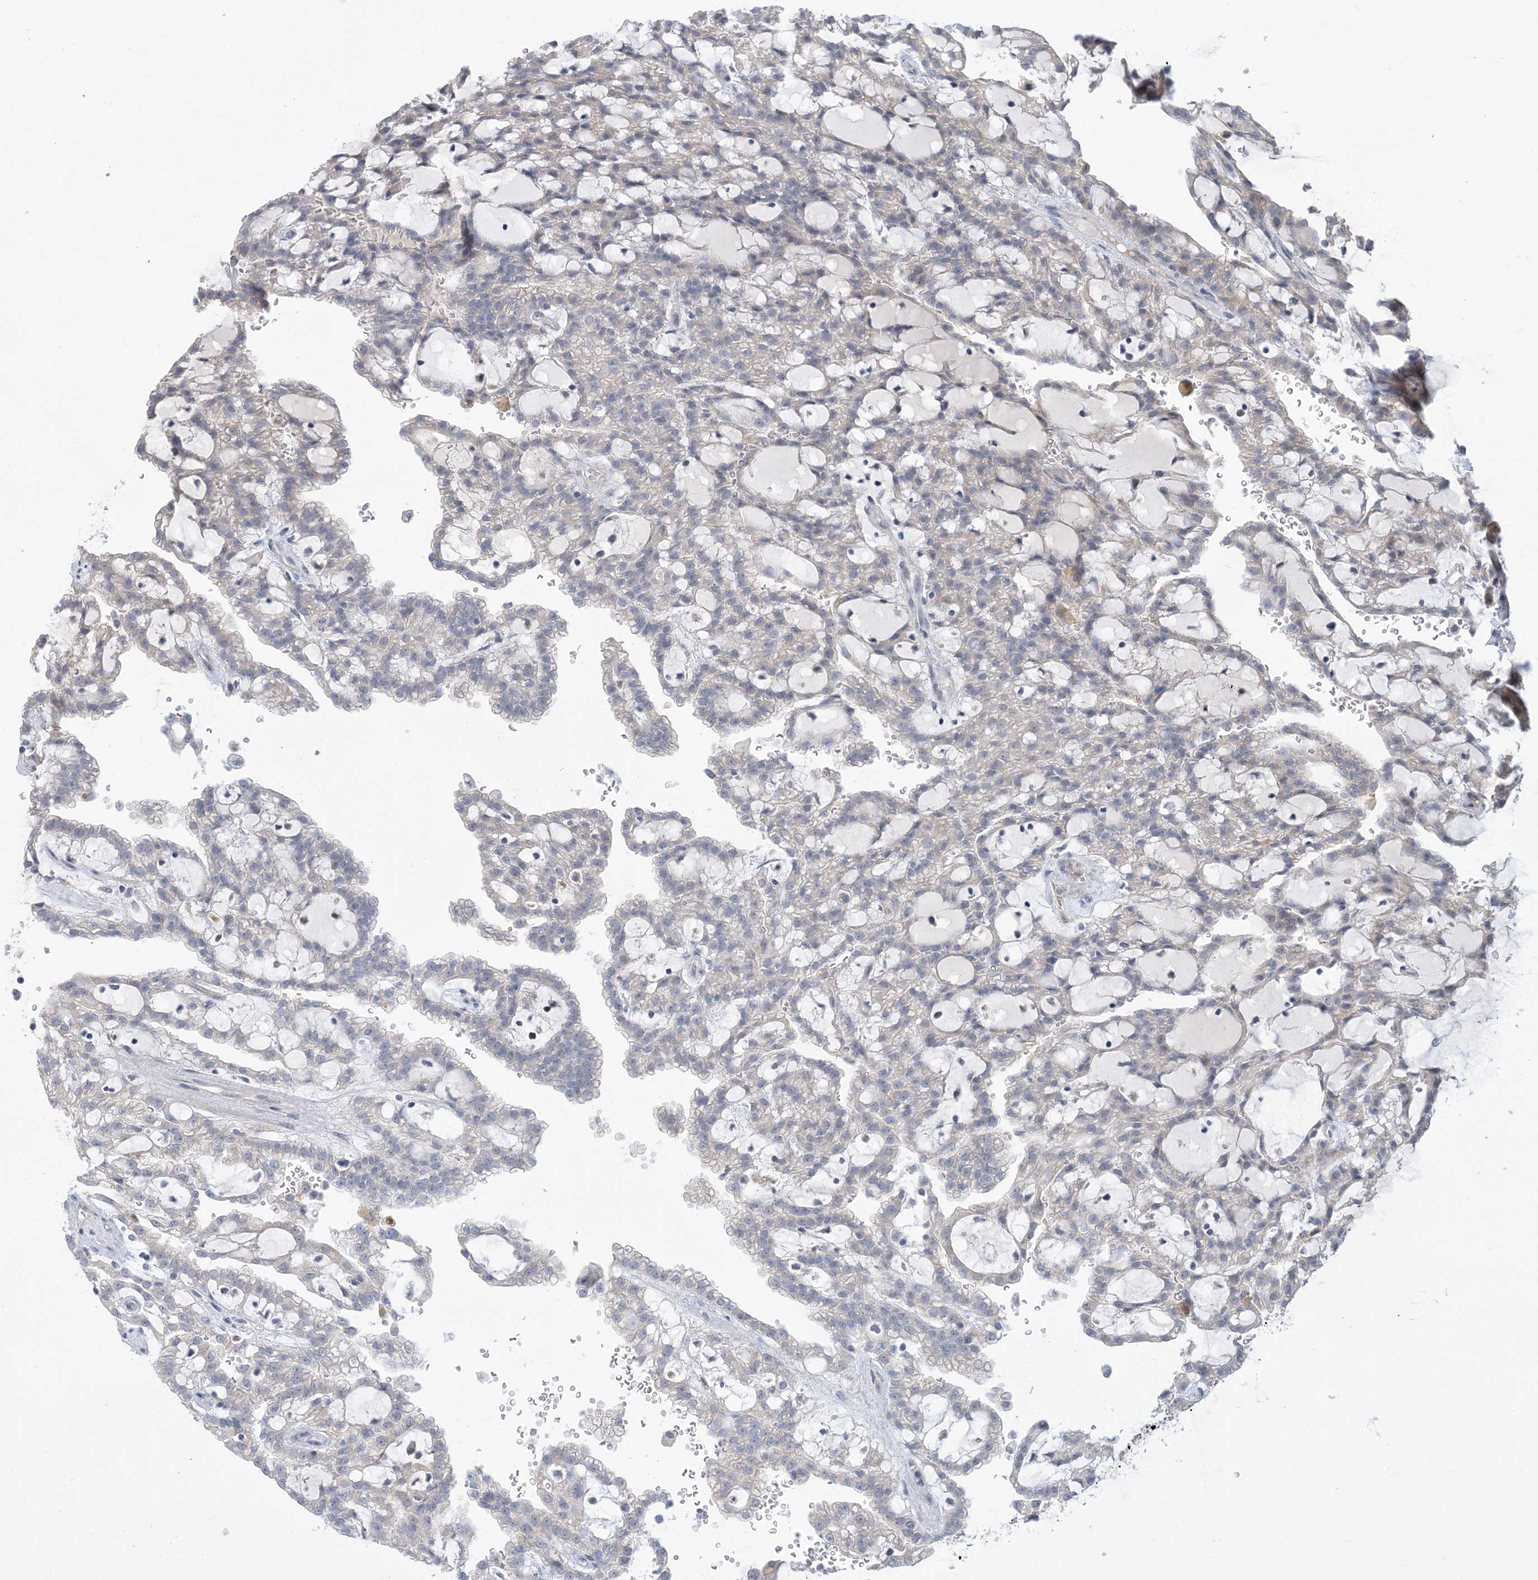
{"staining": {"intensity": "negative", "quantity": "none", "location": "none"}, "tissue": "renal cancer", "cell_type": "Tumor cells", "image_type": "cancer", "snomed": [{"axis": "morphology", "description": "Adenocarcinoma, NOS"}, {"axis": "topography", "description": "Kidney"}], "caption": "High power microscopy image of an IHC image of renal adenocarcinoma, revealing no significant expression in tumor cells.", "gene": "TTYH1", "patient": {"sex": "male", "age": 63}}